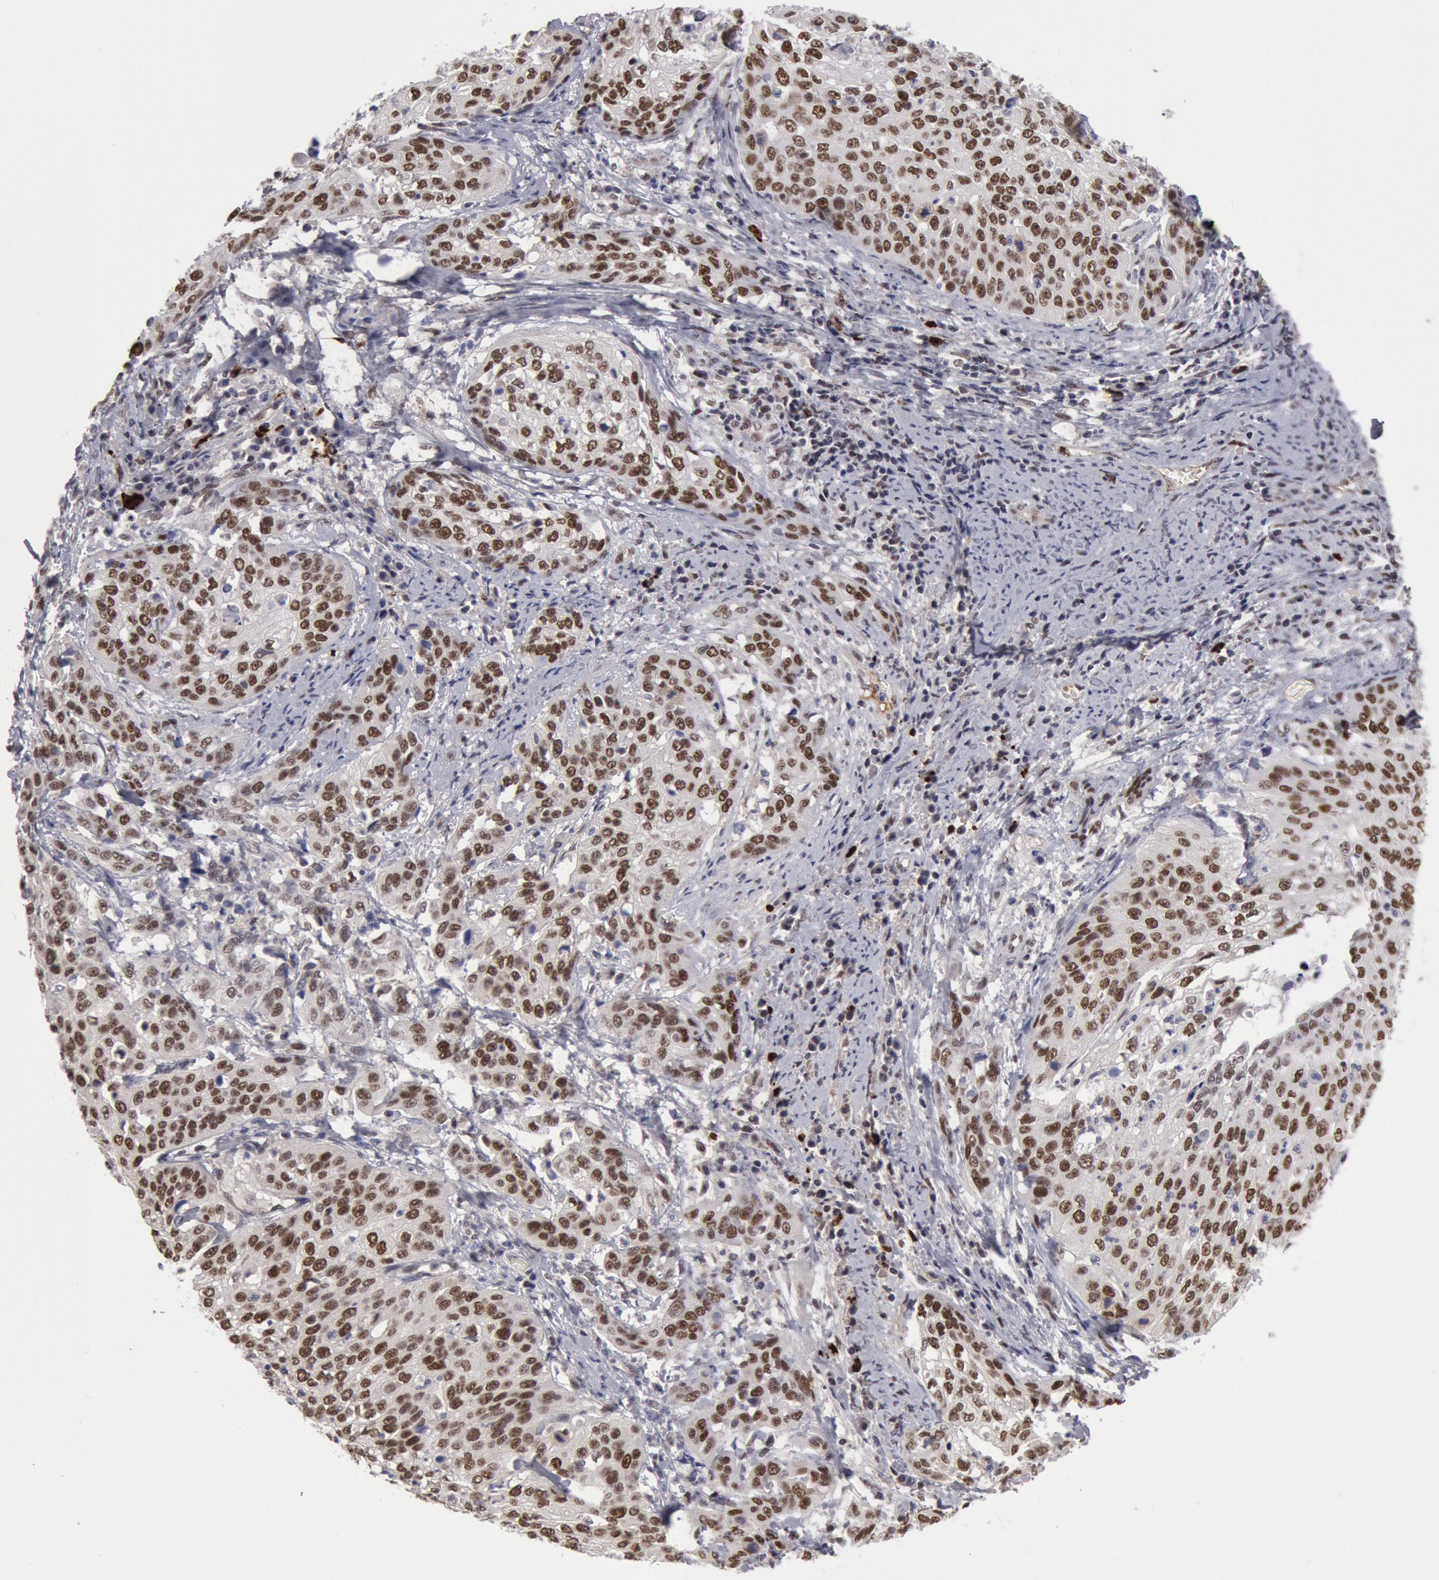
{"staining": {"intensity": "moderate", "quantity": ">75%", "location": "nuclear"}, "tissue": "cervical cancer", "cell_type": "Tumor cells", "image_type": "cancer", "snomed": [{"axis": "morphology", "description": "Squamous cell carcinoma, NOS"}, {"axis": "topography", "description": "Cervix"}], "caption": "The micrograph displays staining of cervical cancer, revealing moderate nuclear protein positivity (brown color) within tumor cells. (brown staining indicates protein expression, while blue staining denotes nuclei).", "gene": "PPP4R3B", "patient": {"sex": "female", "age": 41}}